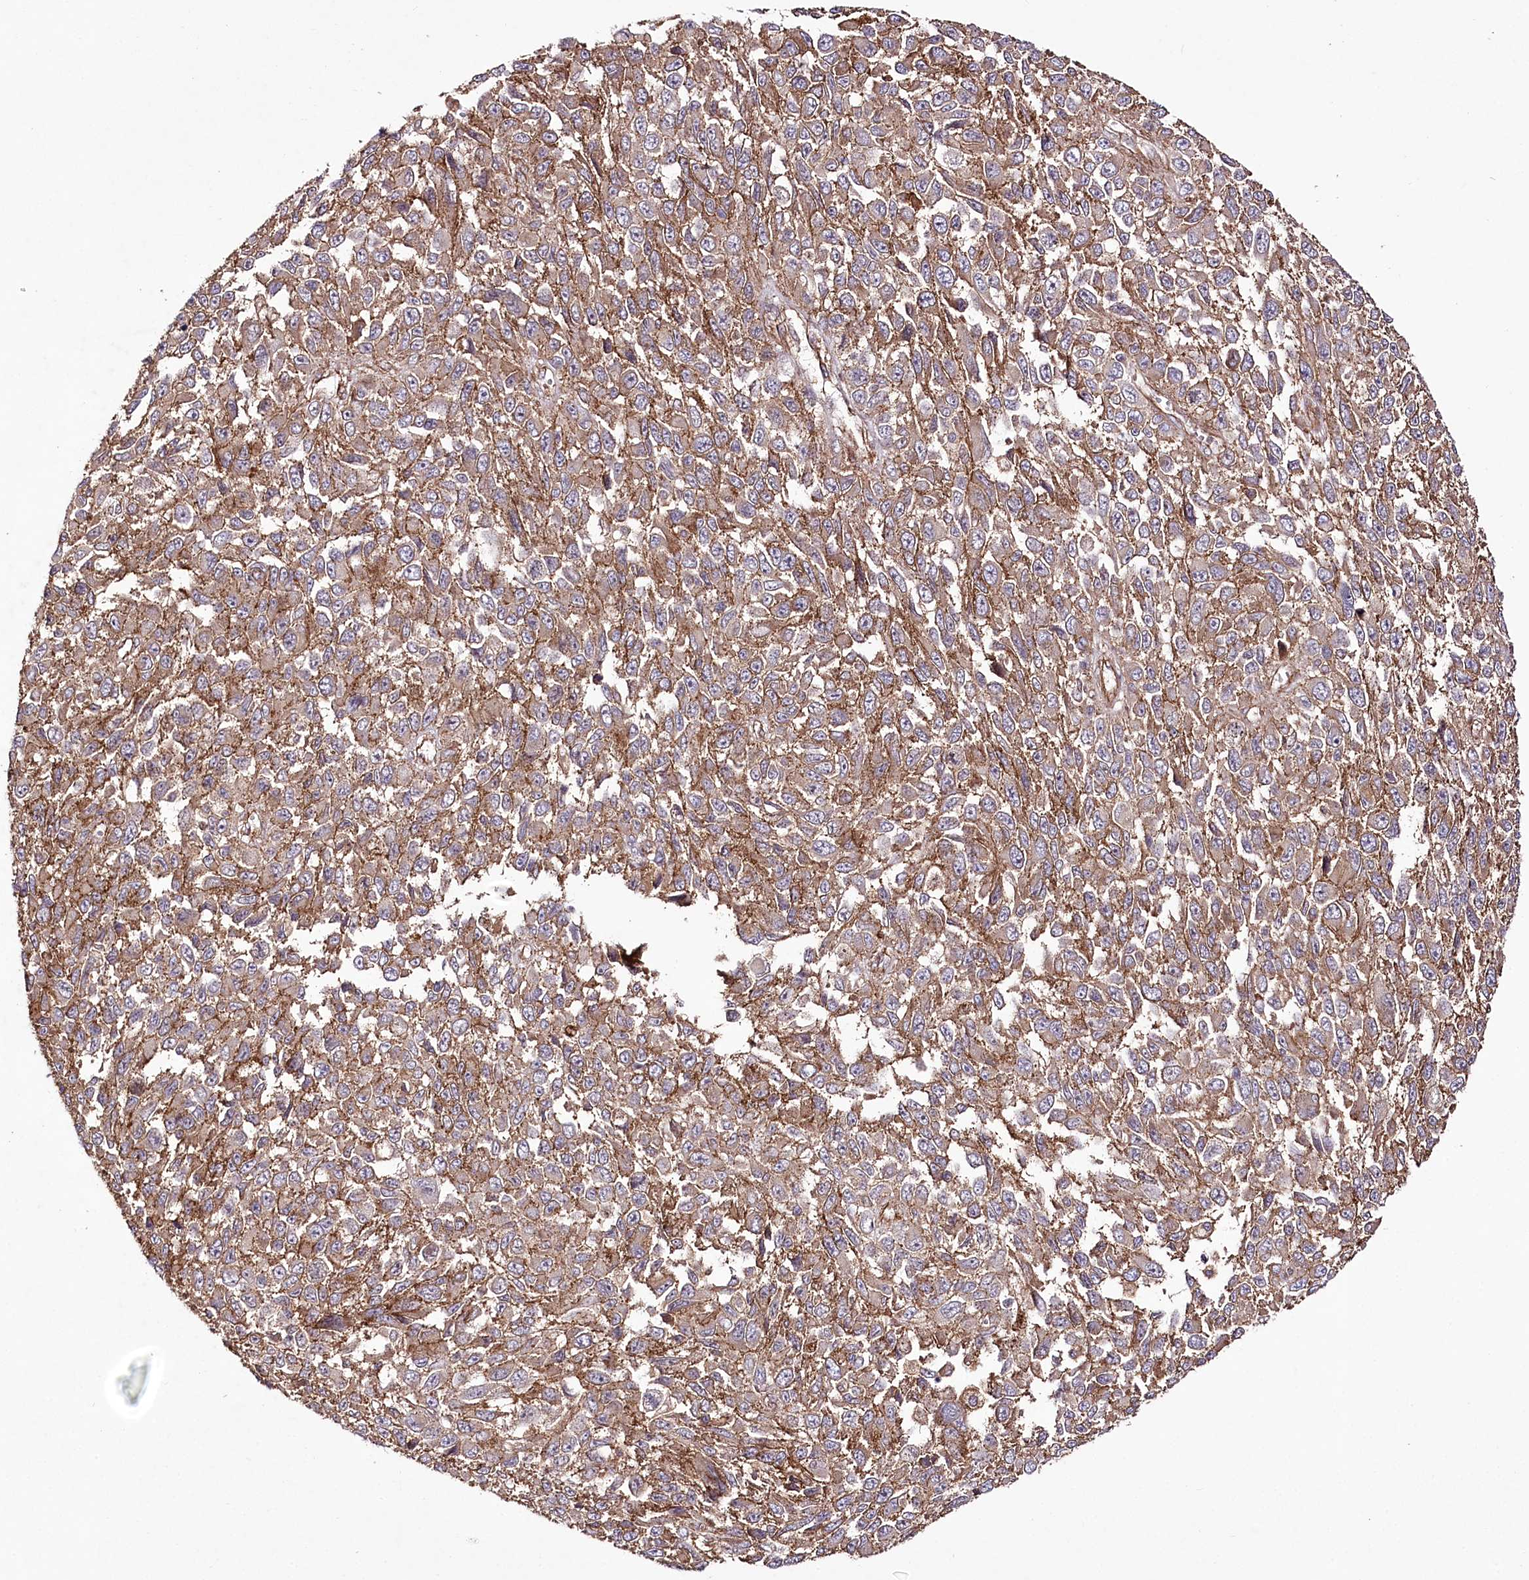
{"staining": {"intensity": "moderate", "quantity": ">75%", "location": "cytoplasmic/membranous"}, "tissue": "melanoma", "cell_type": "Tumor cells", "image_type": "cancer", "snomed": [{"axis": "morphology", "description": "Normal tissue, NOS"}, {"axis": "morphology", "description": "Malignant melanoma, NOS"}, {"axis": "topography", "description": "Skin"}], "caption": "Malignant melanoma stained for a protein (brown) displays moderate cytoplasmic/membranous positive expression in approximately >75% of tumor cells.", "gene": "DHX29", "patient": {"sex": "female", "age": 96}}